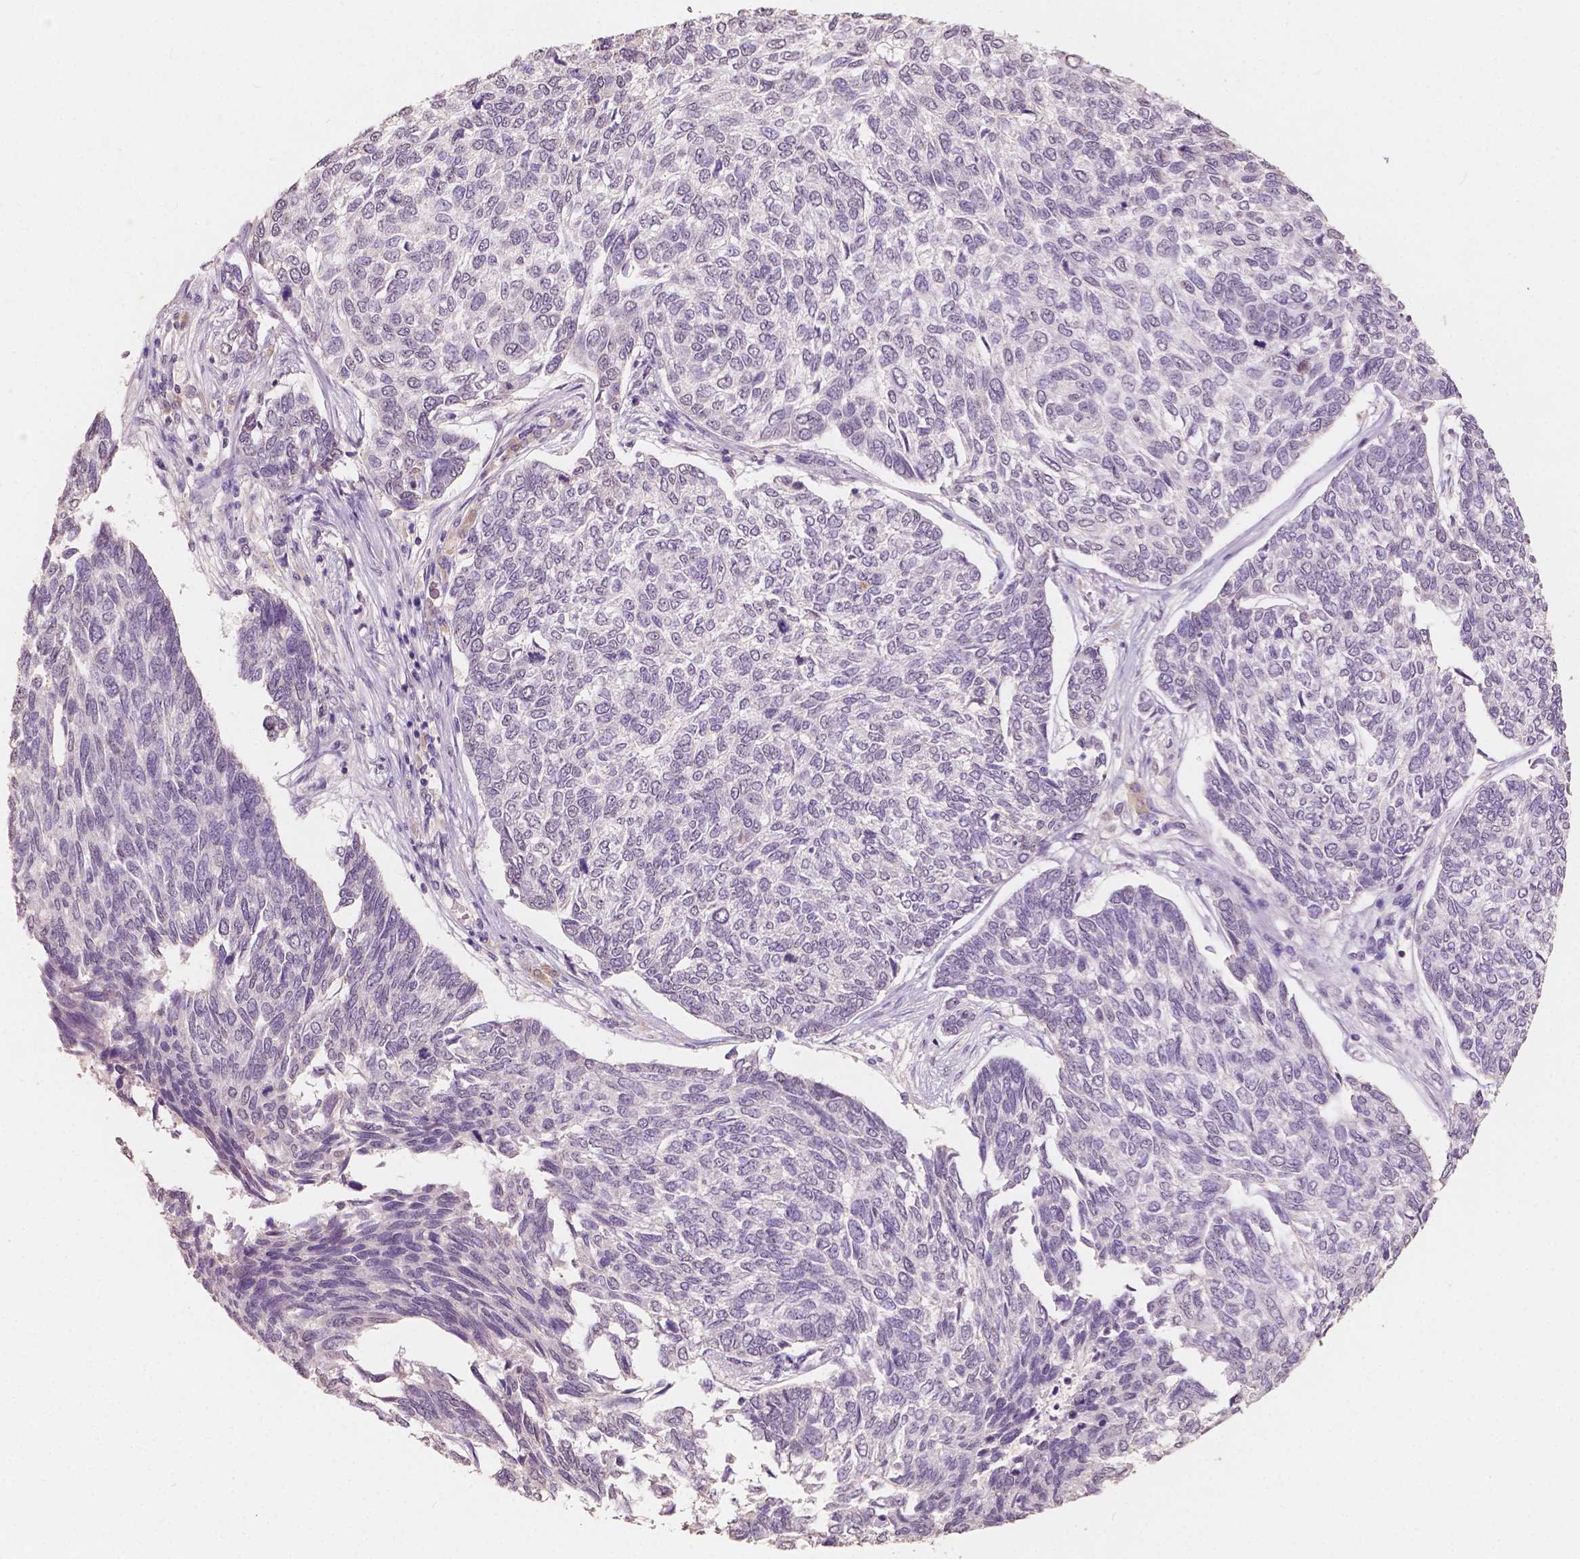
{"staining": {"intensity": "negative", "quantity": "none", "location": "none"}, "tissue": "skin cancer", "cell_type": "Tumor cells", "image_type": "cancer", "snomed": [{"axis": "morphology", "description": "Basal cell carcinoma"}, {"axis": "topography", "description": "Skin"}], "caption": "Immunohistochemistry histopathology image of human skin basal cell carcinoma stained for a protein (brown), which demonstrates no expression in tumor cells. (DAB (3,3'-diaminobenzidine) immunohistochemistry with hematoxylin counter stain).", "gene": "SOX15", "patient": {"sex": "female", "age": 65}}